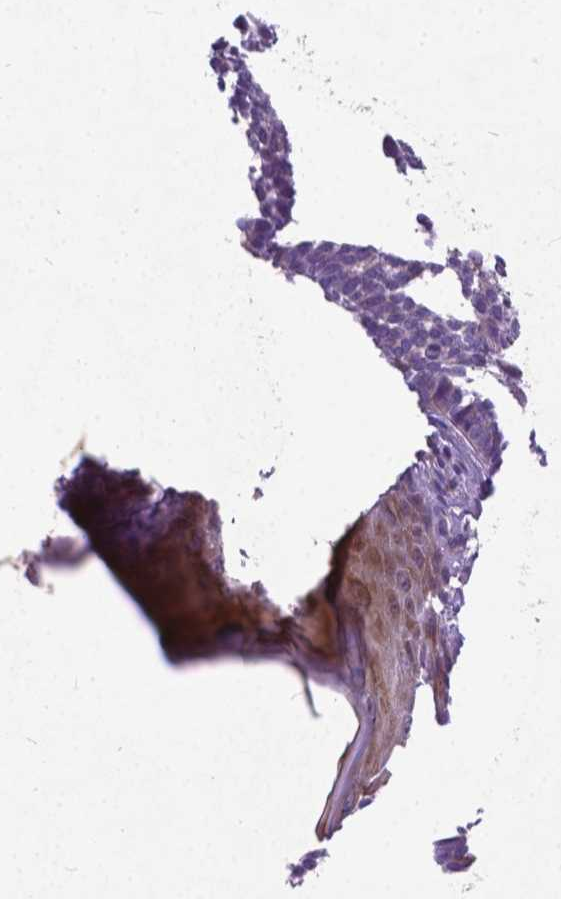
{"staining": {"intensity": "negative", "quantity": "none", "location": "none"}, "tissue": "skin cancer", "cell_type": "Tumor cells", "image_type": "cancer", "snomed": [{"axis": "morphology", "description": "Basal cell carcinoma"}, {"axis": "topography", "description": "Skin"}], "caption": "A micrograph of human skin cancer (basal cell carcinoma) is negative for staining in tumor cells.", "gene": "ATG4D", "patient": {"sex": "female", "age": 85}}